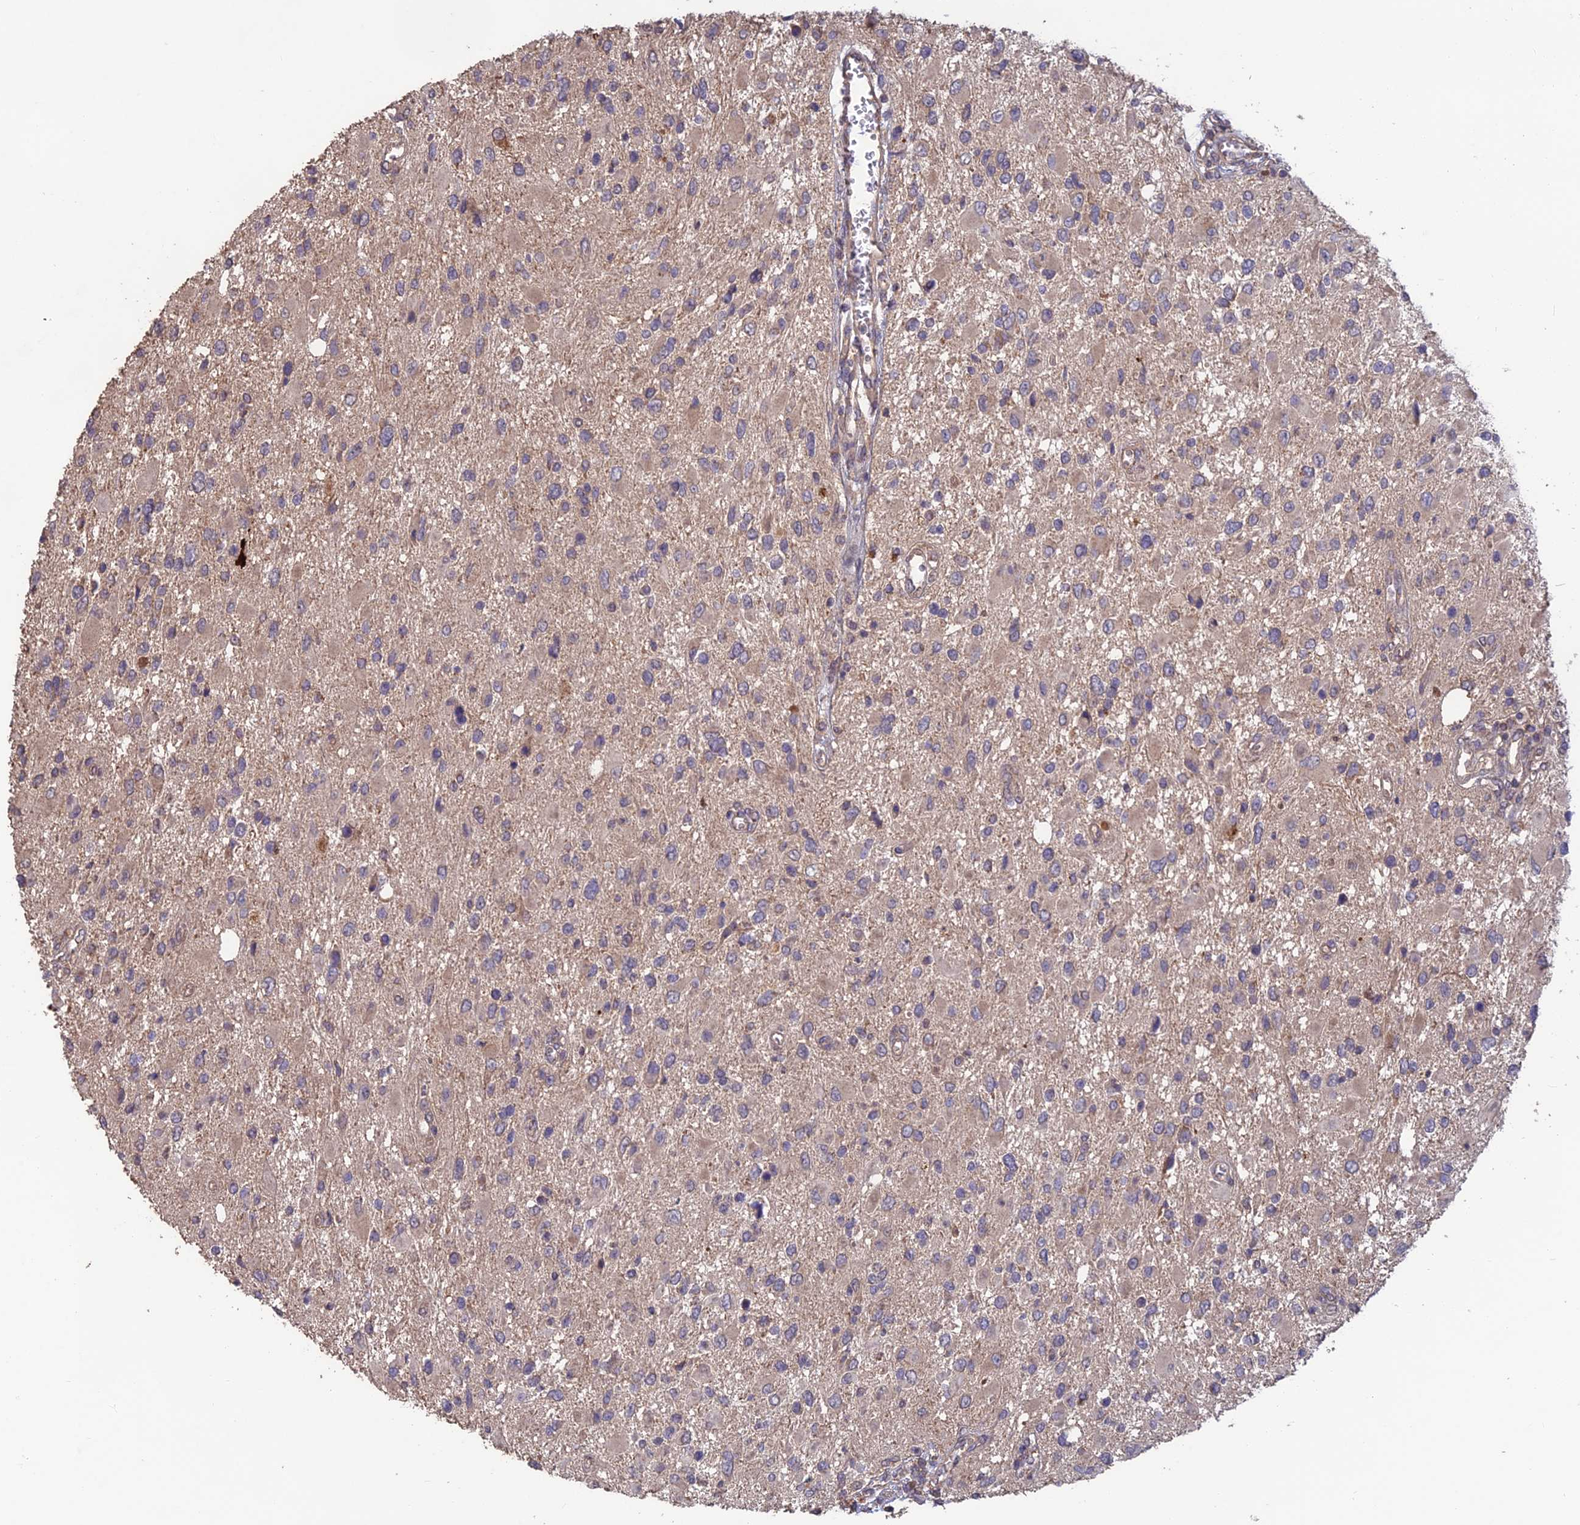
{"staining": {"intensity": "weak", "quantity": "<25%", "location": "cytoplasmic/membranous"}, "tissue": "glioma", "cell_type": "Tumor cells", "image_type": "cancer", "snomed": [{"axis": "morphology", "description": "Glioma, malignant, High grade"}, {"axis": "topography", "description": "Brain"}], "caption": "Immunohistochemistry of human high-grade glioma (malignant) displays no staining in tumor cells. (DAB (3,3'-diaminobenzidine) immunohistochemistry visualized using brightfield microscopy, high magnification).", "gene": "SHISA5", "patient": {"sex": "male", "age": 53}}